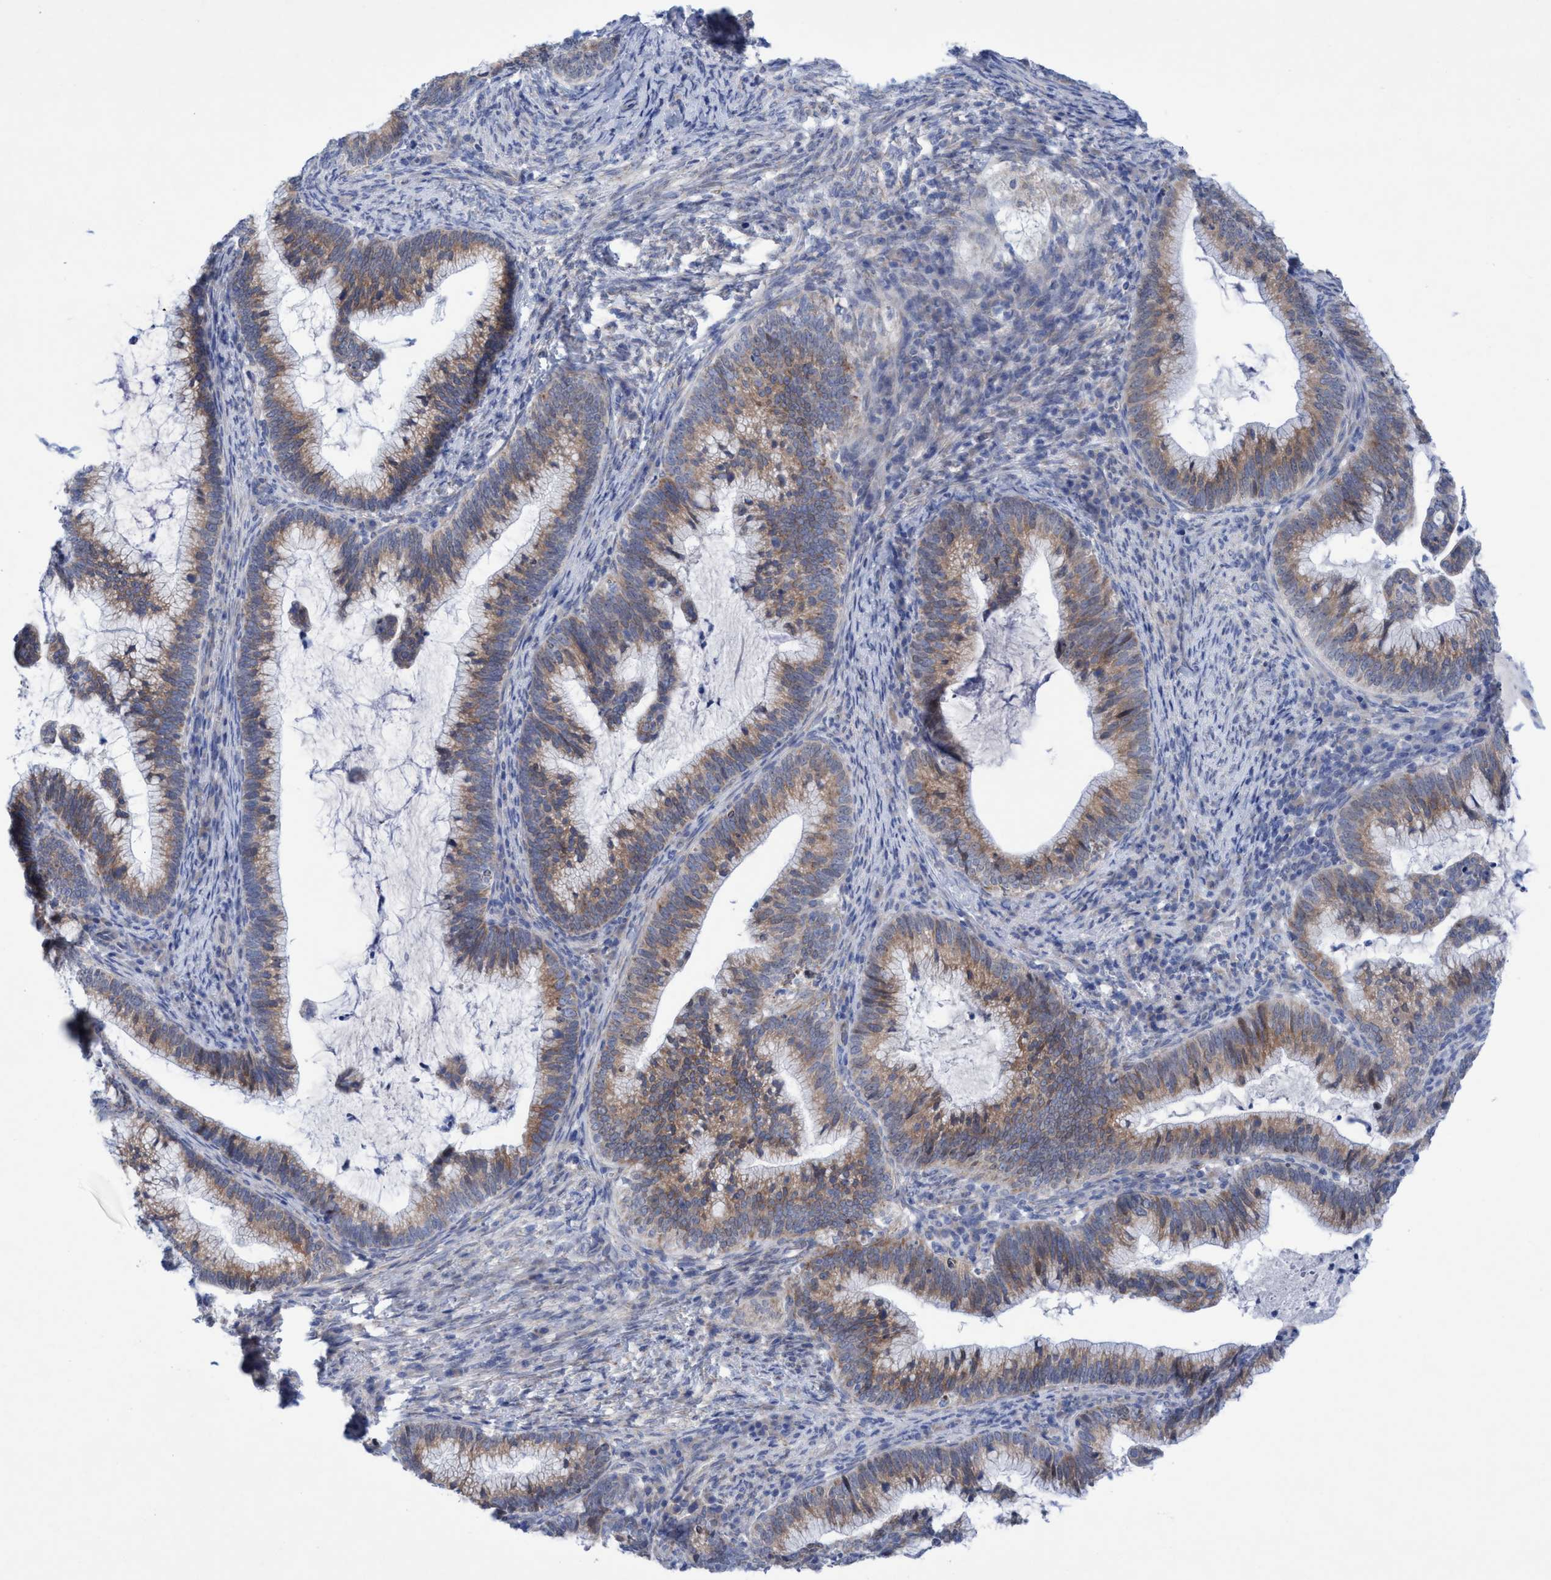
{"staining": {"intensity": "moderate", "quantity": ">75%", "location": "cytoplasmic/membranous"}, "tissue": "cervical cancer", "cell_type": "Tumor cells", "image_type": "cancer", "snomed": [{"axis": "morphology", "description": "Adenocarcinoma, NOS"}, {"axis": "topography", "description": "Cervix"}], "caption": "Protein expression analysis of human adenocarcinoma (cervical) reveals moderate cytoplasmic/membranous expression in about >75% of tumor cells. (IHC, brightfield microscopy, high magnification).", "gene": "RSAD1", "patient": {"sex": "female", "age": 36}}